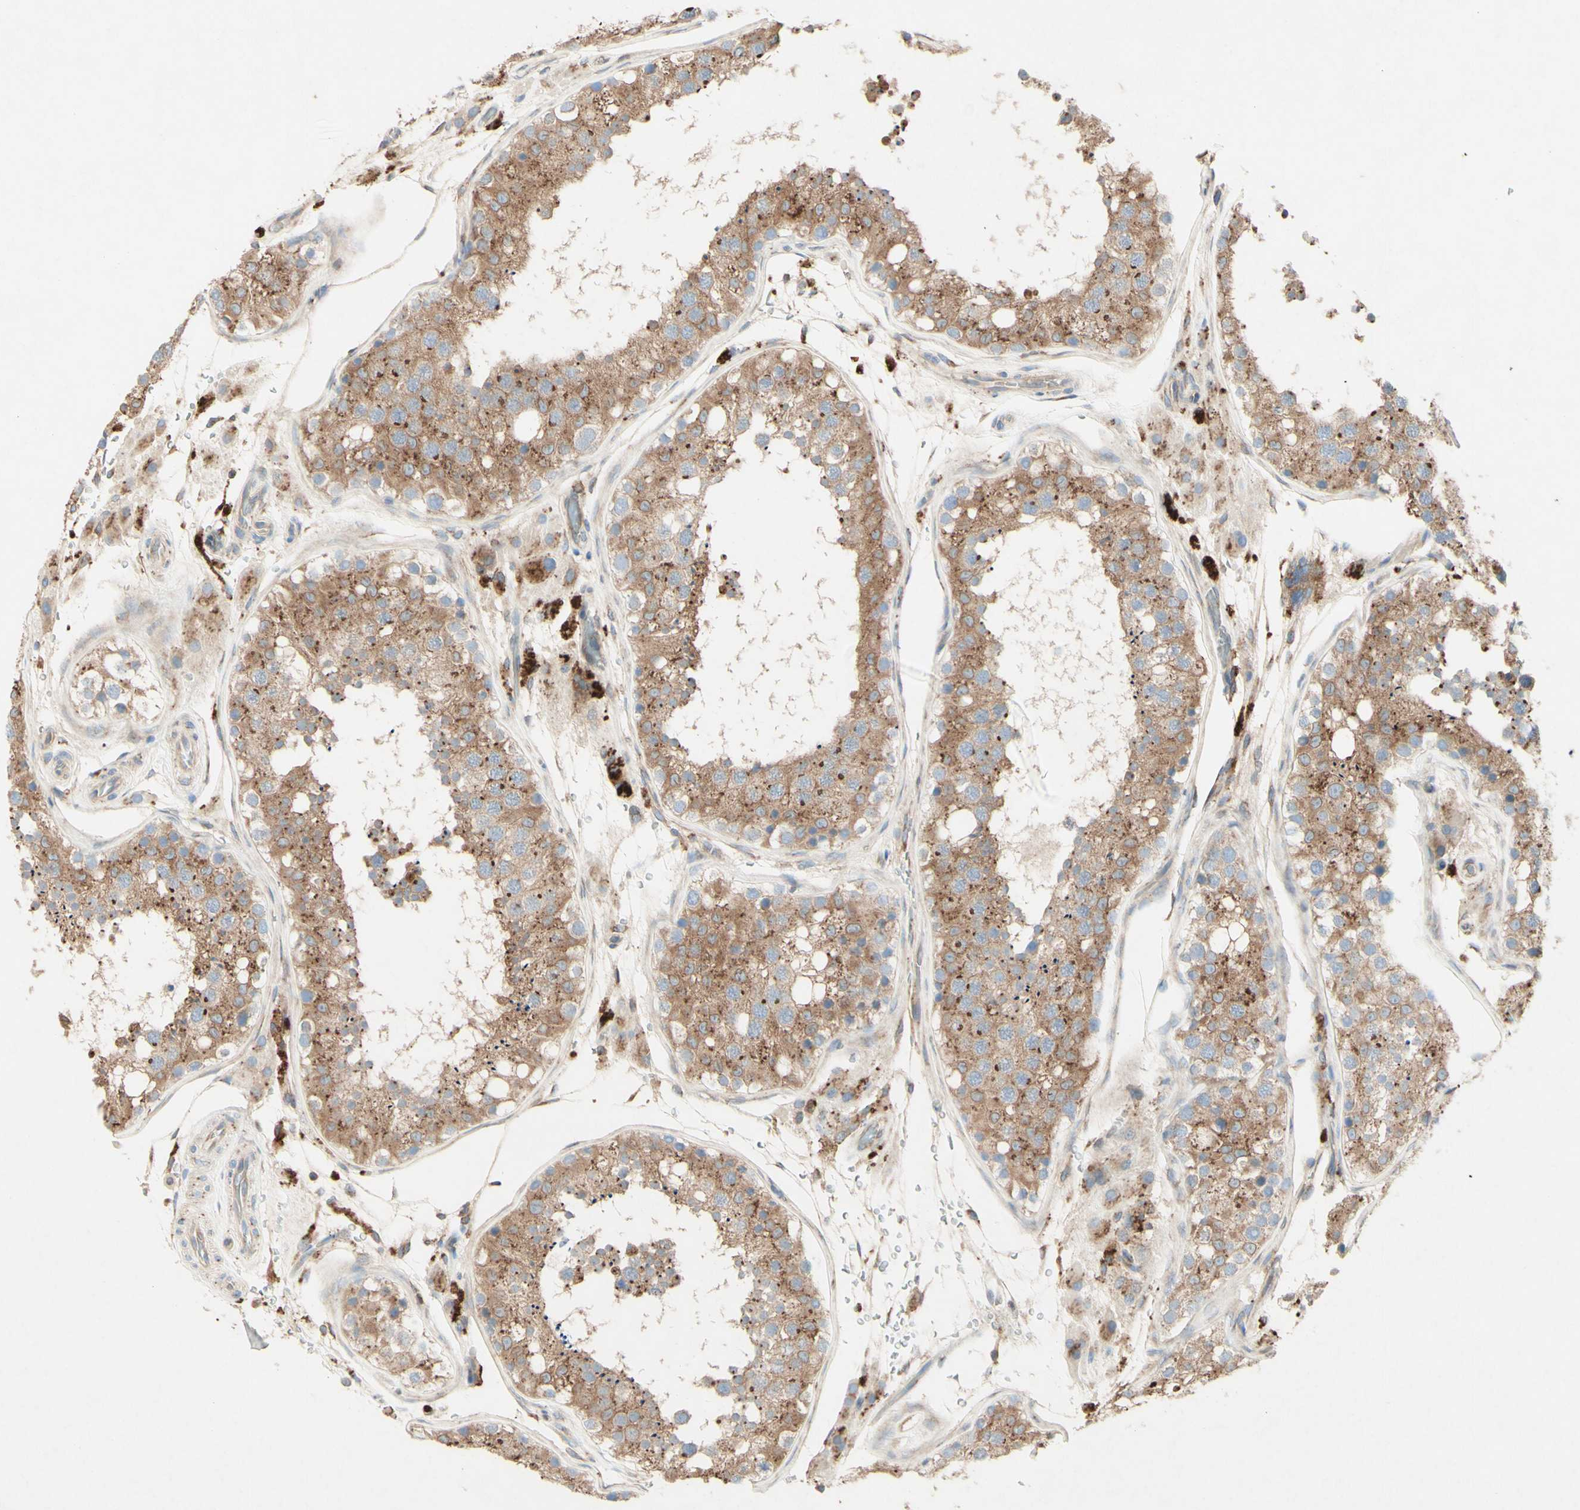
{"staining": {"intensity": "moderate", "quantity": ">75%", "location": "cytoplasmic/membranous"}, "tissue": "testis", "cell_type": "Cells in seminiferous ducts", "image_type": "normal", "snomed": [{"axis": "morphology", "description": "Normal tissue, NOS"}, {"axis": "topography", "description": "Testis"}], "caption": "Immunohistochemical staining of unremarkable testis reveals >75% levels of moderate cytoplasmic/membranous protein expression in approximately >75% of cells in seminiferous ducts.", "gene": "MTM1", "patient": {"sex": "male", "age": 26}}